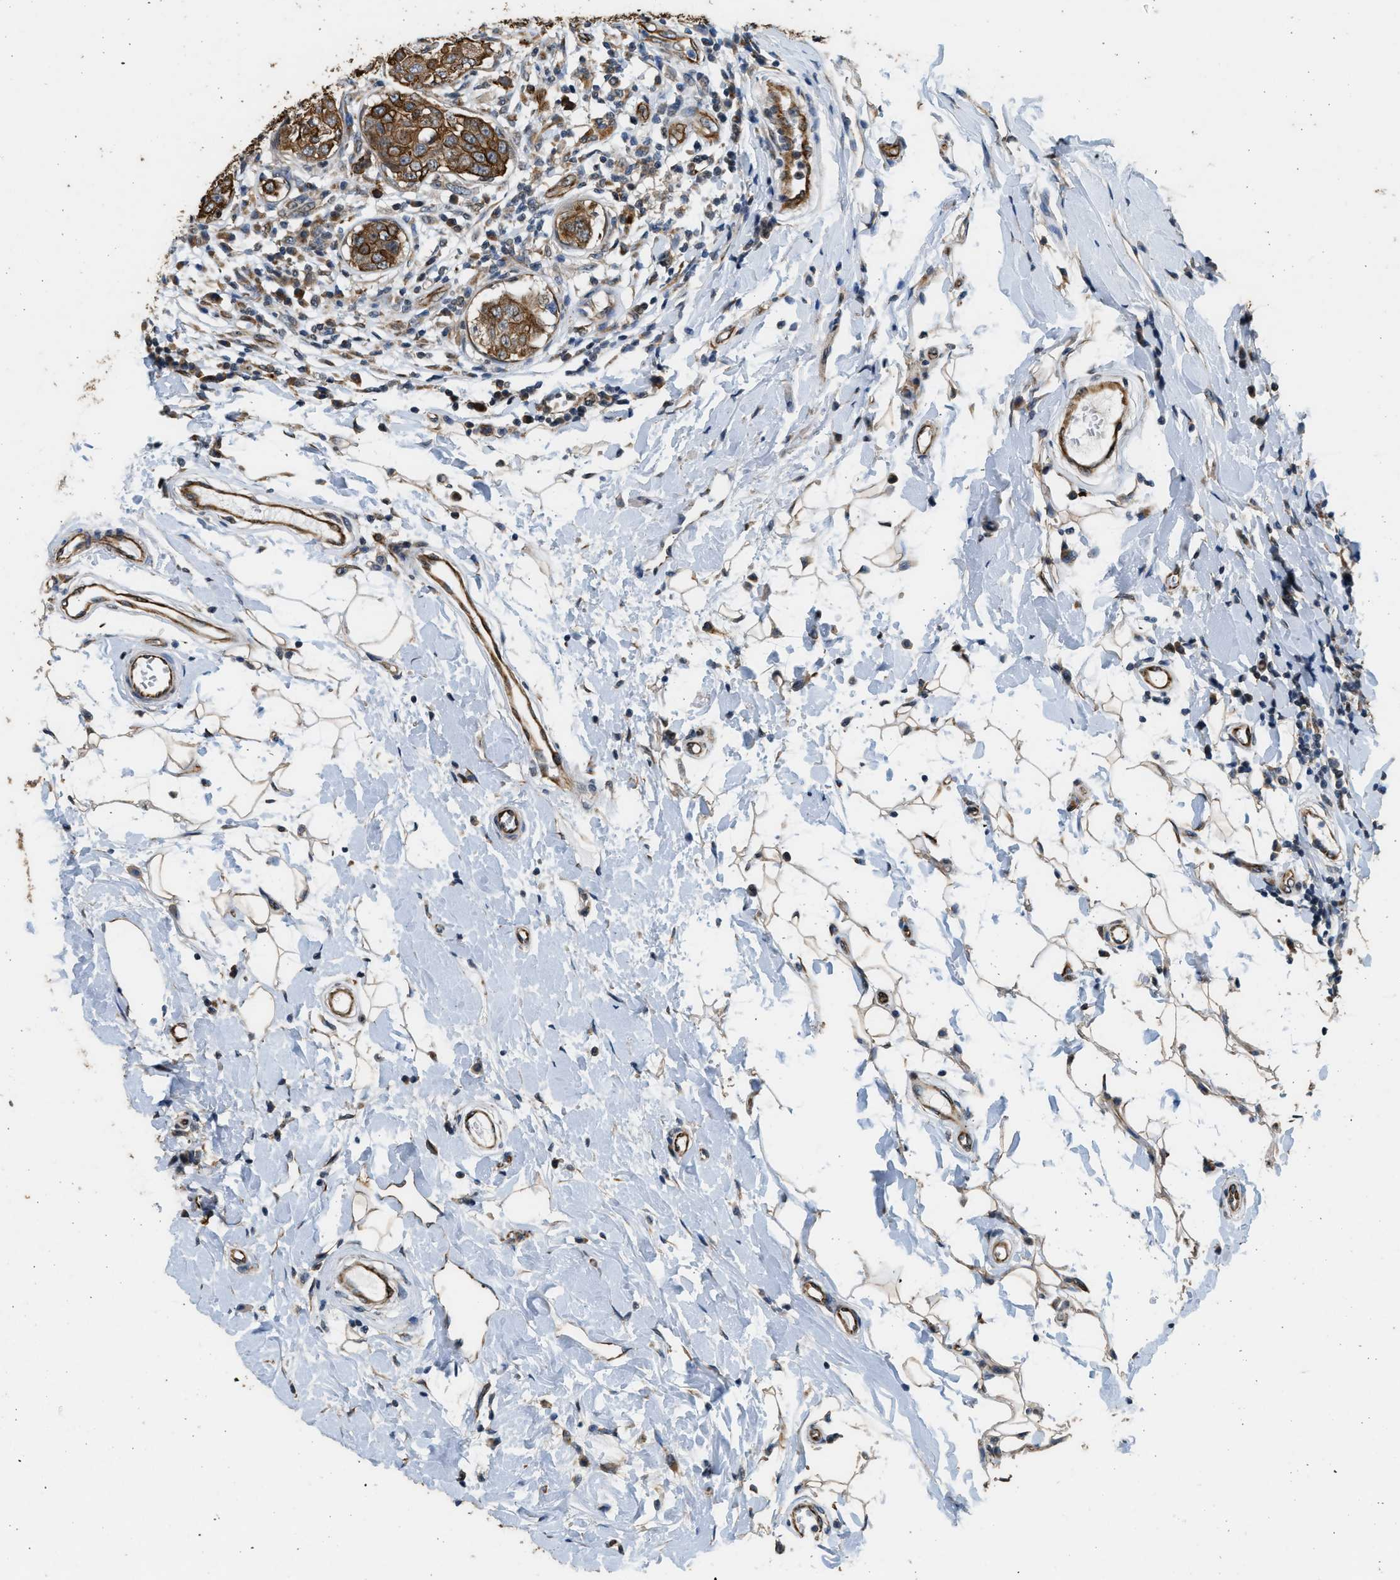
{"staining": {"intensity": "strong", "quantity": ">75%", "location": "cytoplasmic/membranous"}, "tissue": "breast cancer", "cell_type": "Tumor cells", "image_type": "cancer", "snomed": [{"axis": "morphology", "description": "Duct carcinoma"}, {"axis": "topography", "description": "Breast"}], "caption": "Brown immunohistochemical staining in human breast cancer exhibits strong cytoplasmic/membranous staining in about >75% of tumor cells. The protein is shown in brown color, while the nuclei are stained blue.", "gene": "PCLO", "patient": {"sex": "female", "age": 27}}